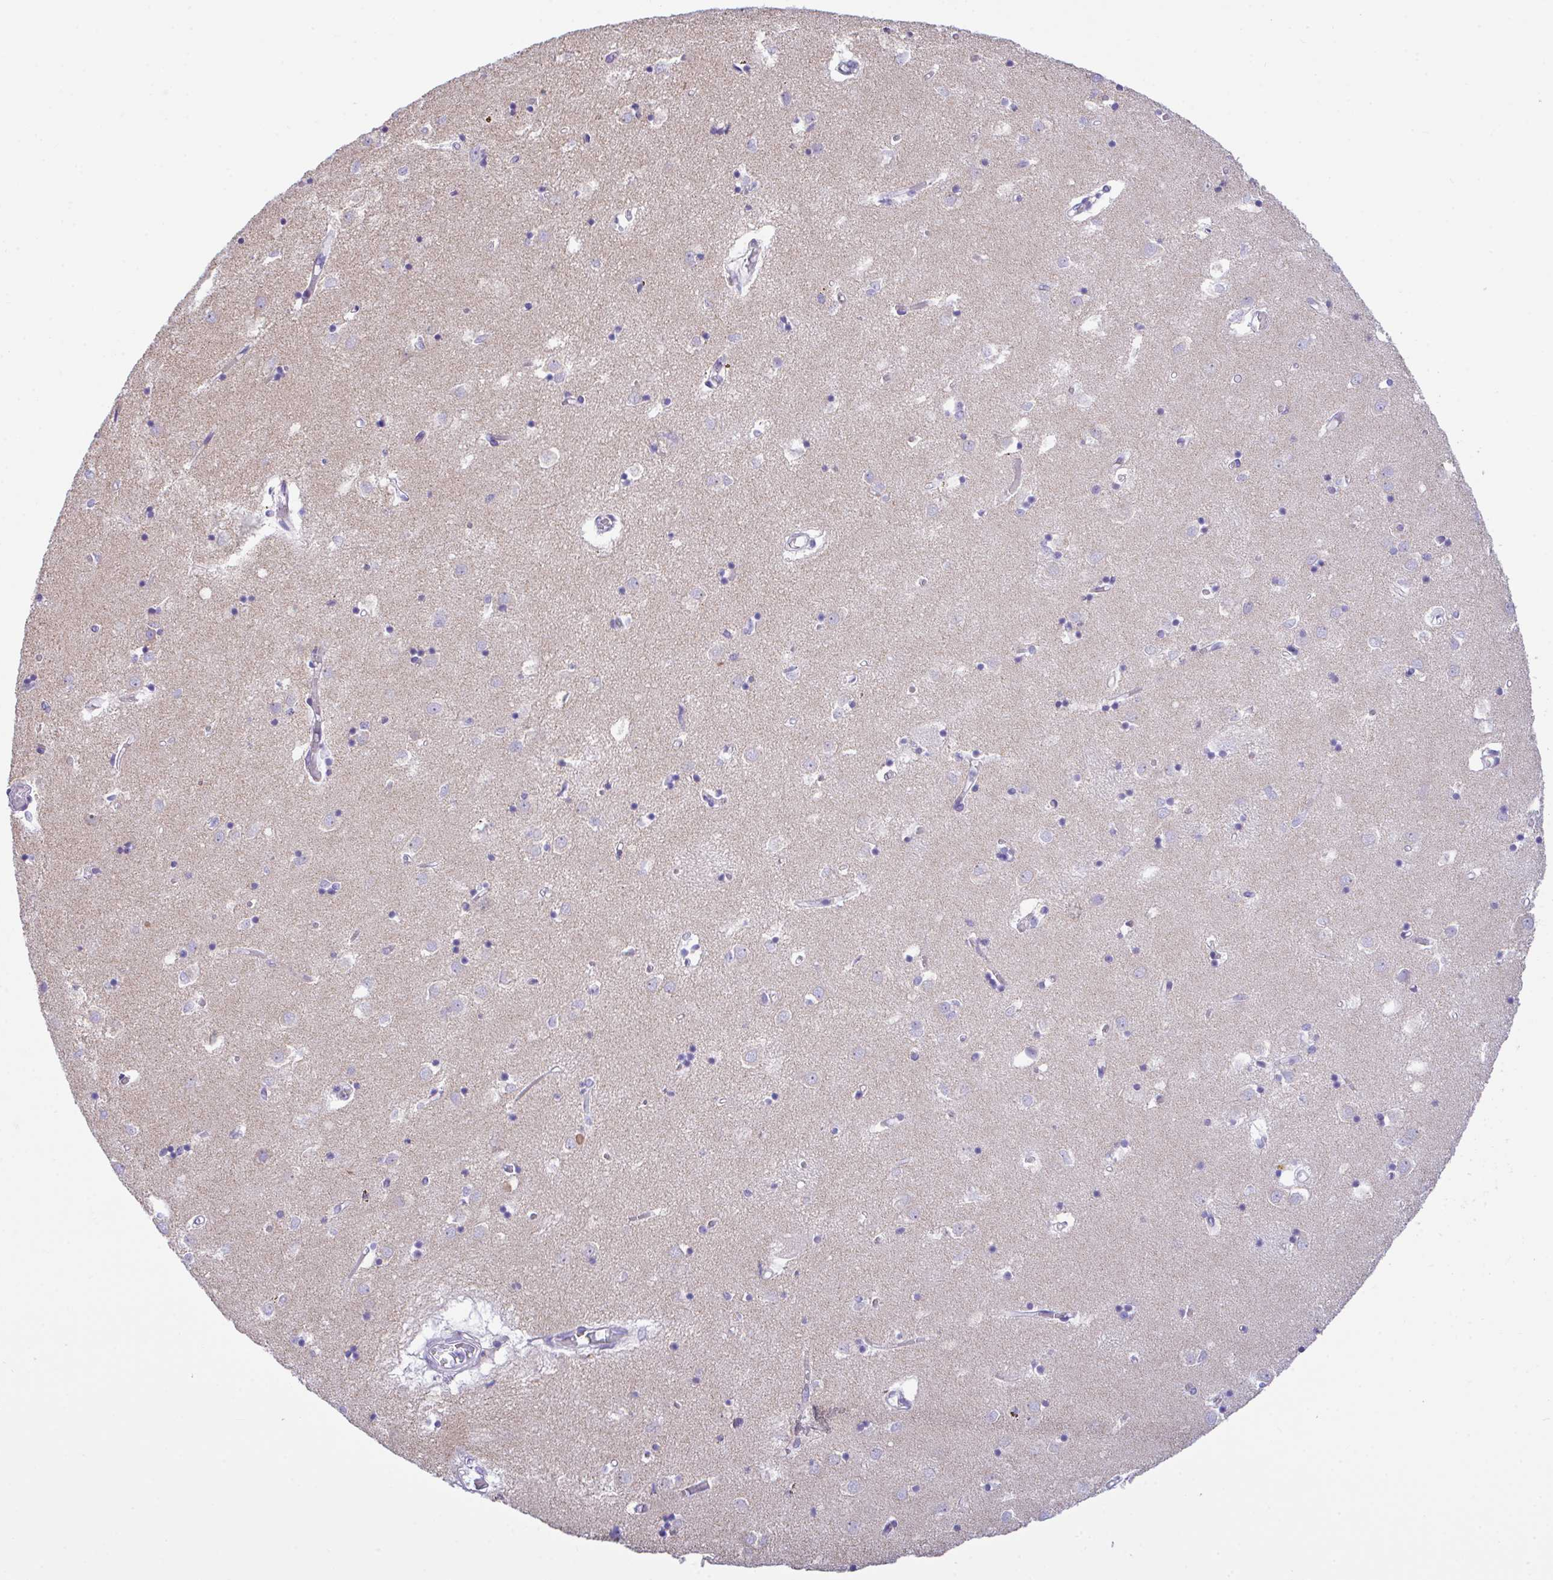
{"staining": {"intensity": "negative", "quantity": "none", "location": "none"}, "tissue": "caudate", "cell_type": "Glial cells", "image_type": "normal", "snomed": [{"axis": "morphology", "description": "Normal tissue, NOS"}, {"axis": "topography", "description": "Lateral ventricle wall"}], "caption": "High magnification brightfield microscopy of normal caudate stained with DAB (3,3'-diaminobenzidine) (brown) and counterstained with hematoxylin (blue): glial cells show no significant staining. (Immunohistochemistry, brightfield microscopy, high magnification).", "gene": "NLRP8", "patient": {"sex": "male", "age": 70}}